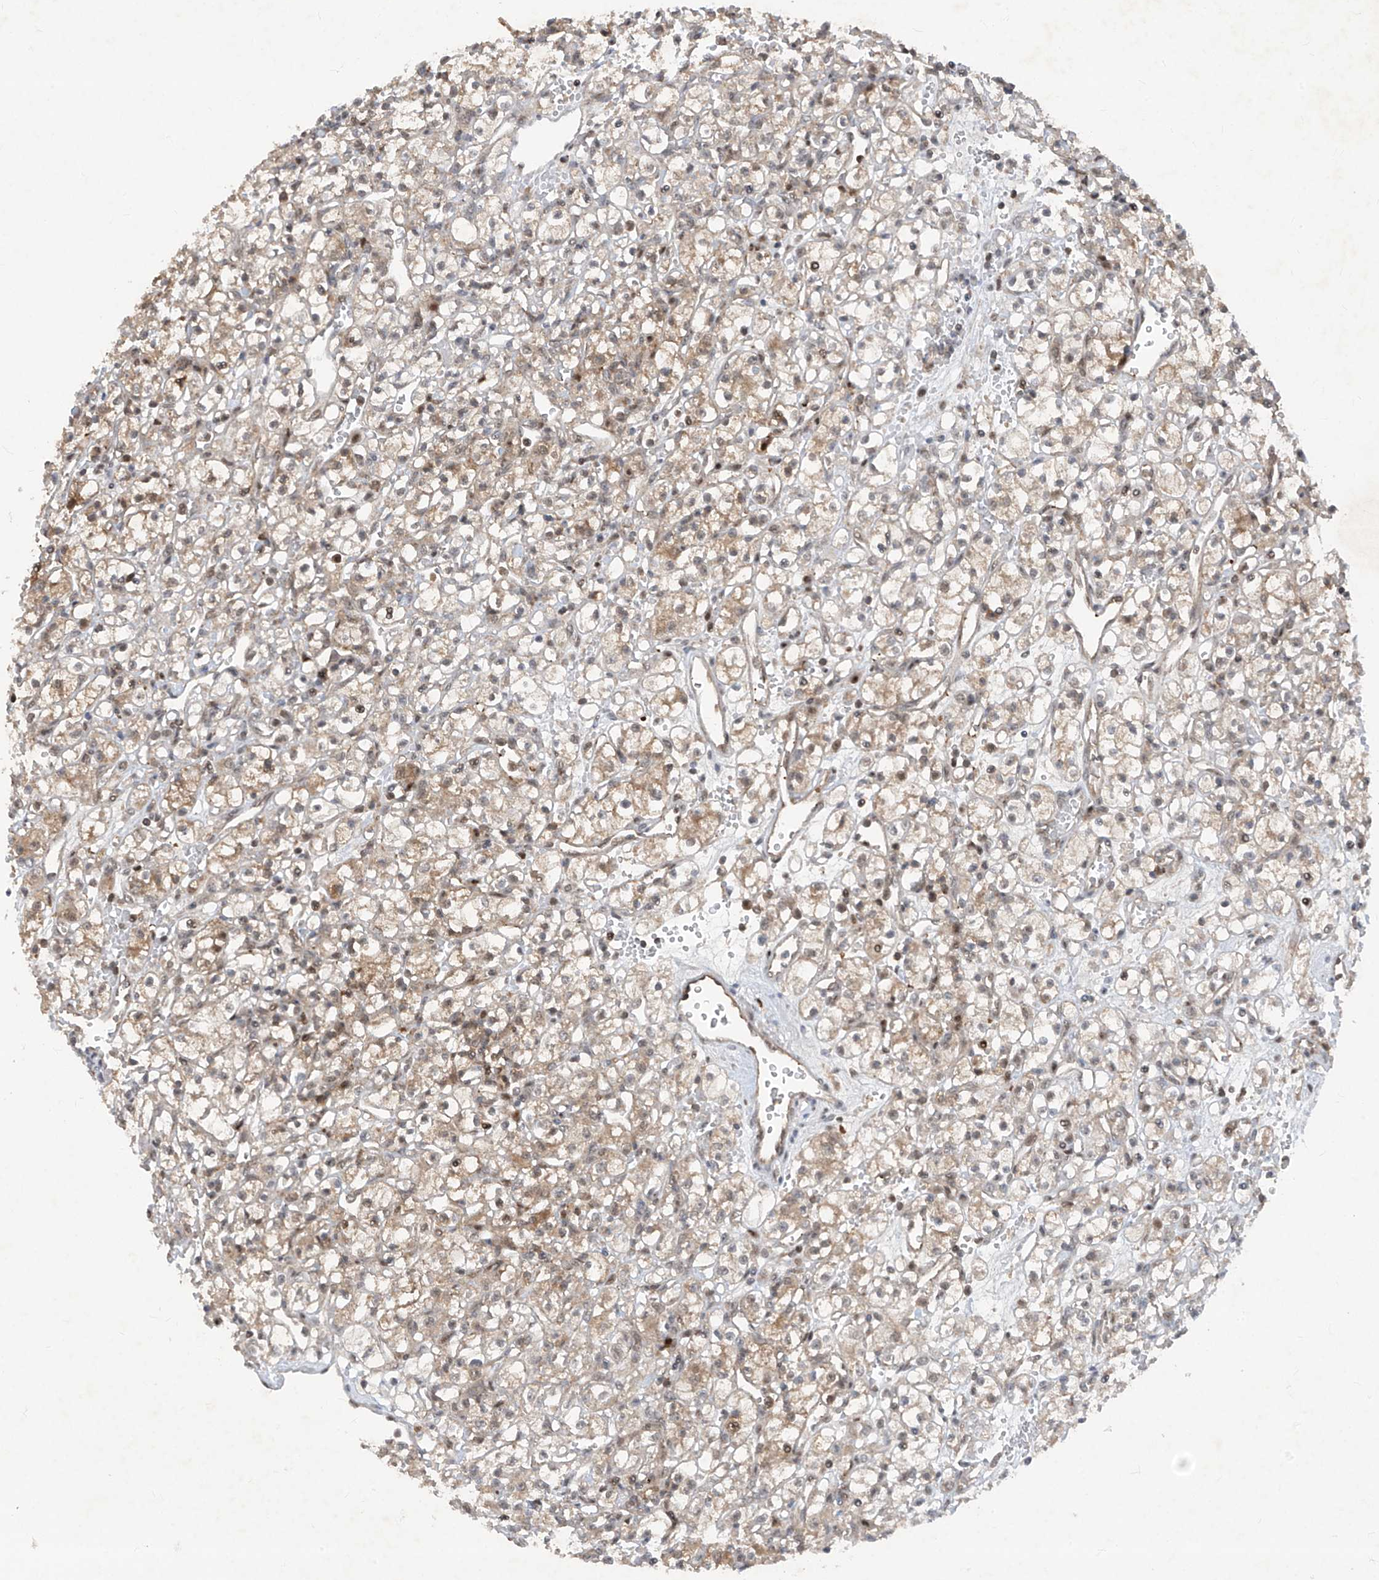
{"staining": {"intensity": "weak", "quantity": "<25%", "location": "cytoplasmic/membranous"}, "tissue": "renal cancer", "cell_type": "Tumor cells", "image_type": "cancer", "snomed": [{"axis": "morphology", "description": "Adenocarcinoma, NOS"}, {"axis": "topography", "description": "Kidney"}], "caption": "This is an immunohistochemistry (IHC) micrograph of renal cancer (adenocarcinoma). There is no positivity in tumor cells.", "gene": "ZNF358", "patient": {"sex": "female", "age": 59}}